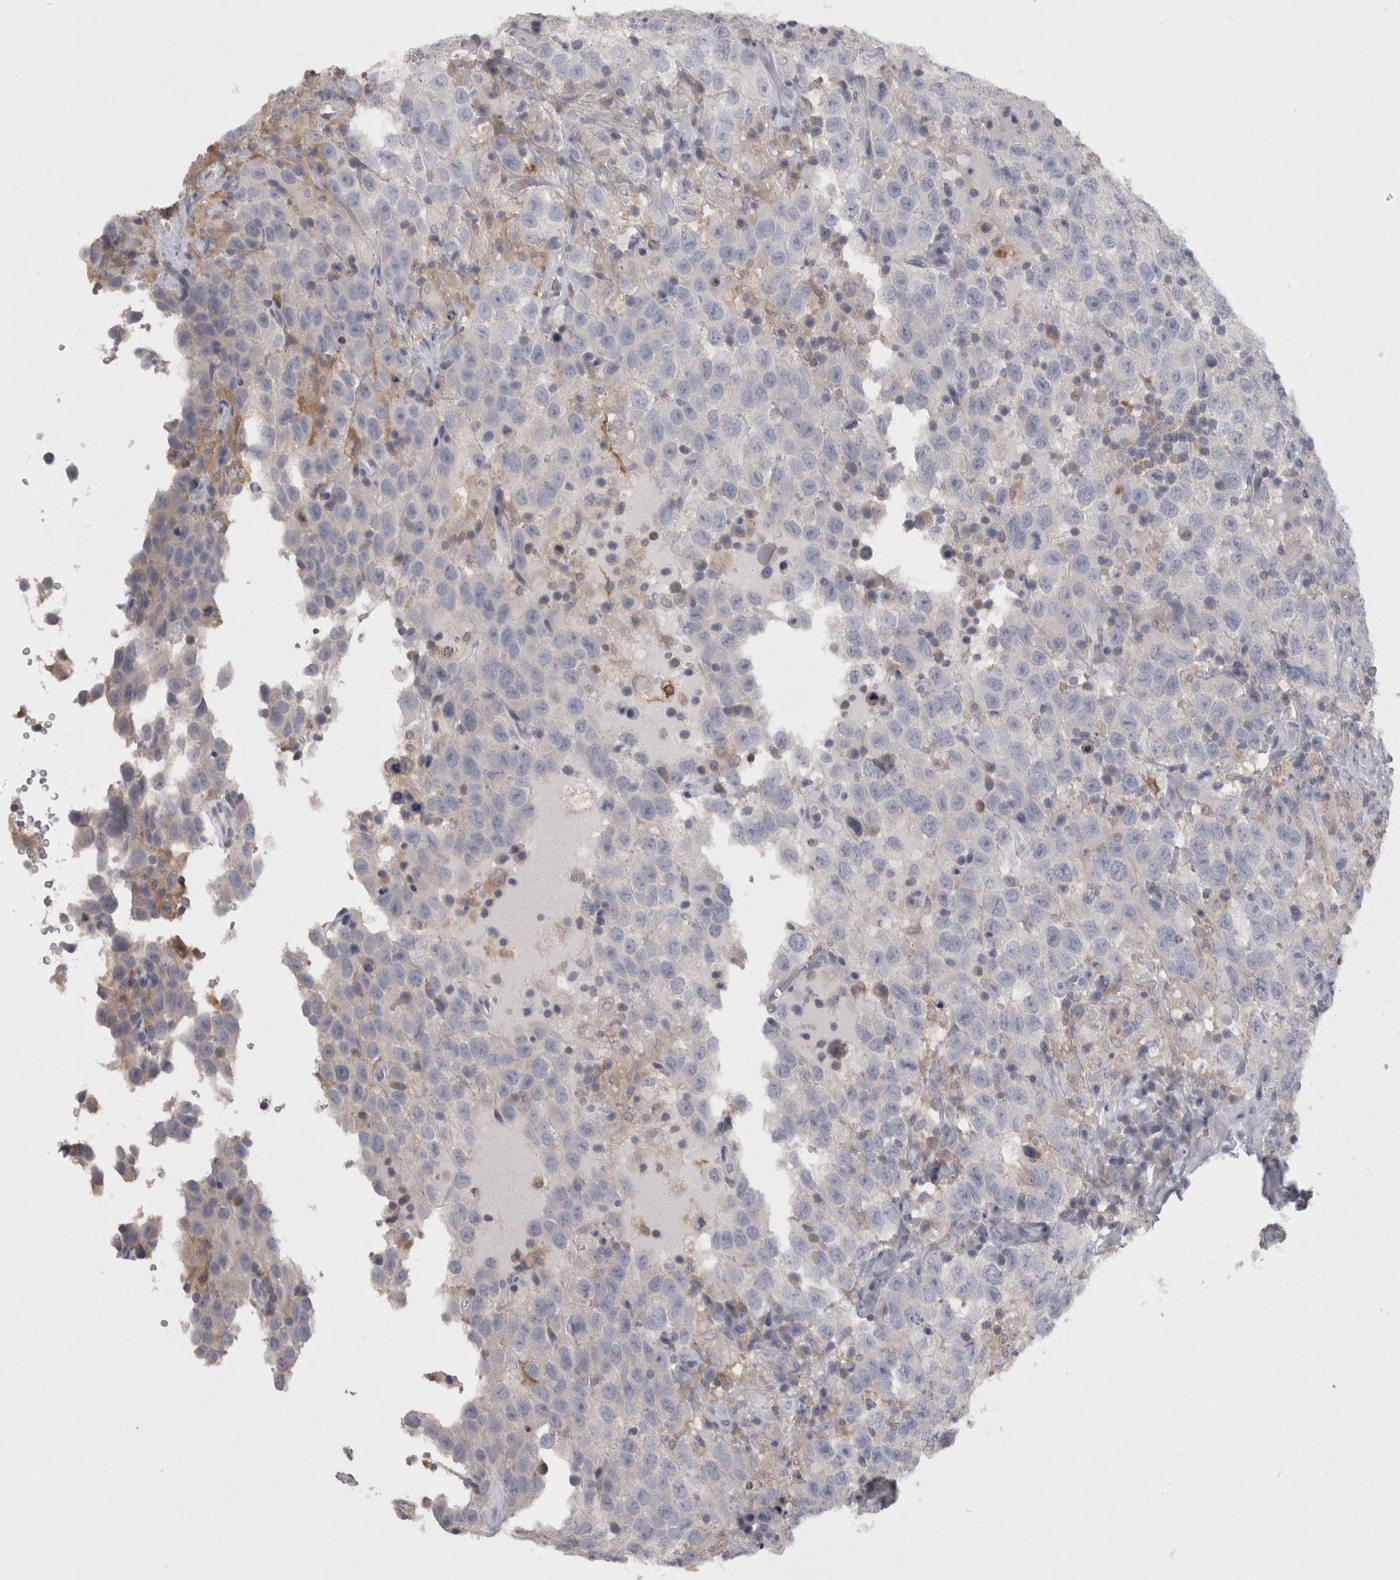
{"staining": {"intensity": "negative", "quantity": "none", "location": "none"}, "tissue": "testis cancer", "cell_type": "Tumor cells", "image_type": "cancer", "snomed": [{"axis": "morphology", "description": "Seminoma, NOS"}, {"axis": "topography", "description": "Testis"}], "caption": "Image shows no protein positivity in tumor cells of testis cancer (seminoma) tissue. (DAB (3,3'-diaminobenzidine) immunohistochemistry (IHC), high magnification).", "gene": "CAMK2D", "patient": {"sex": "male", "age": 41}}